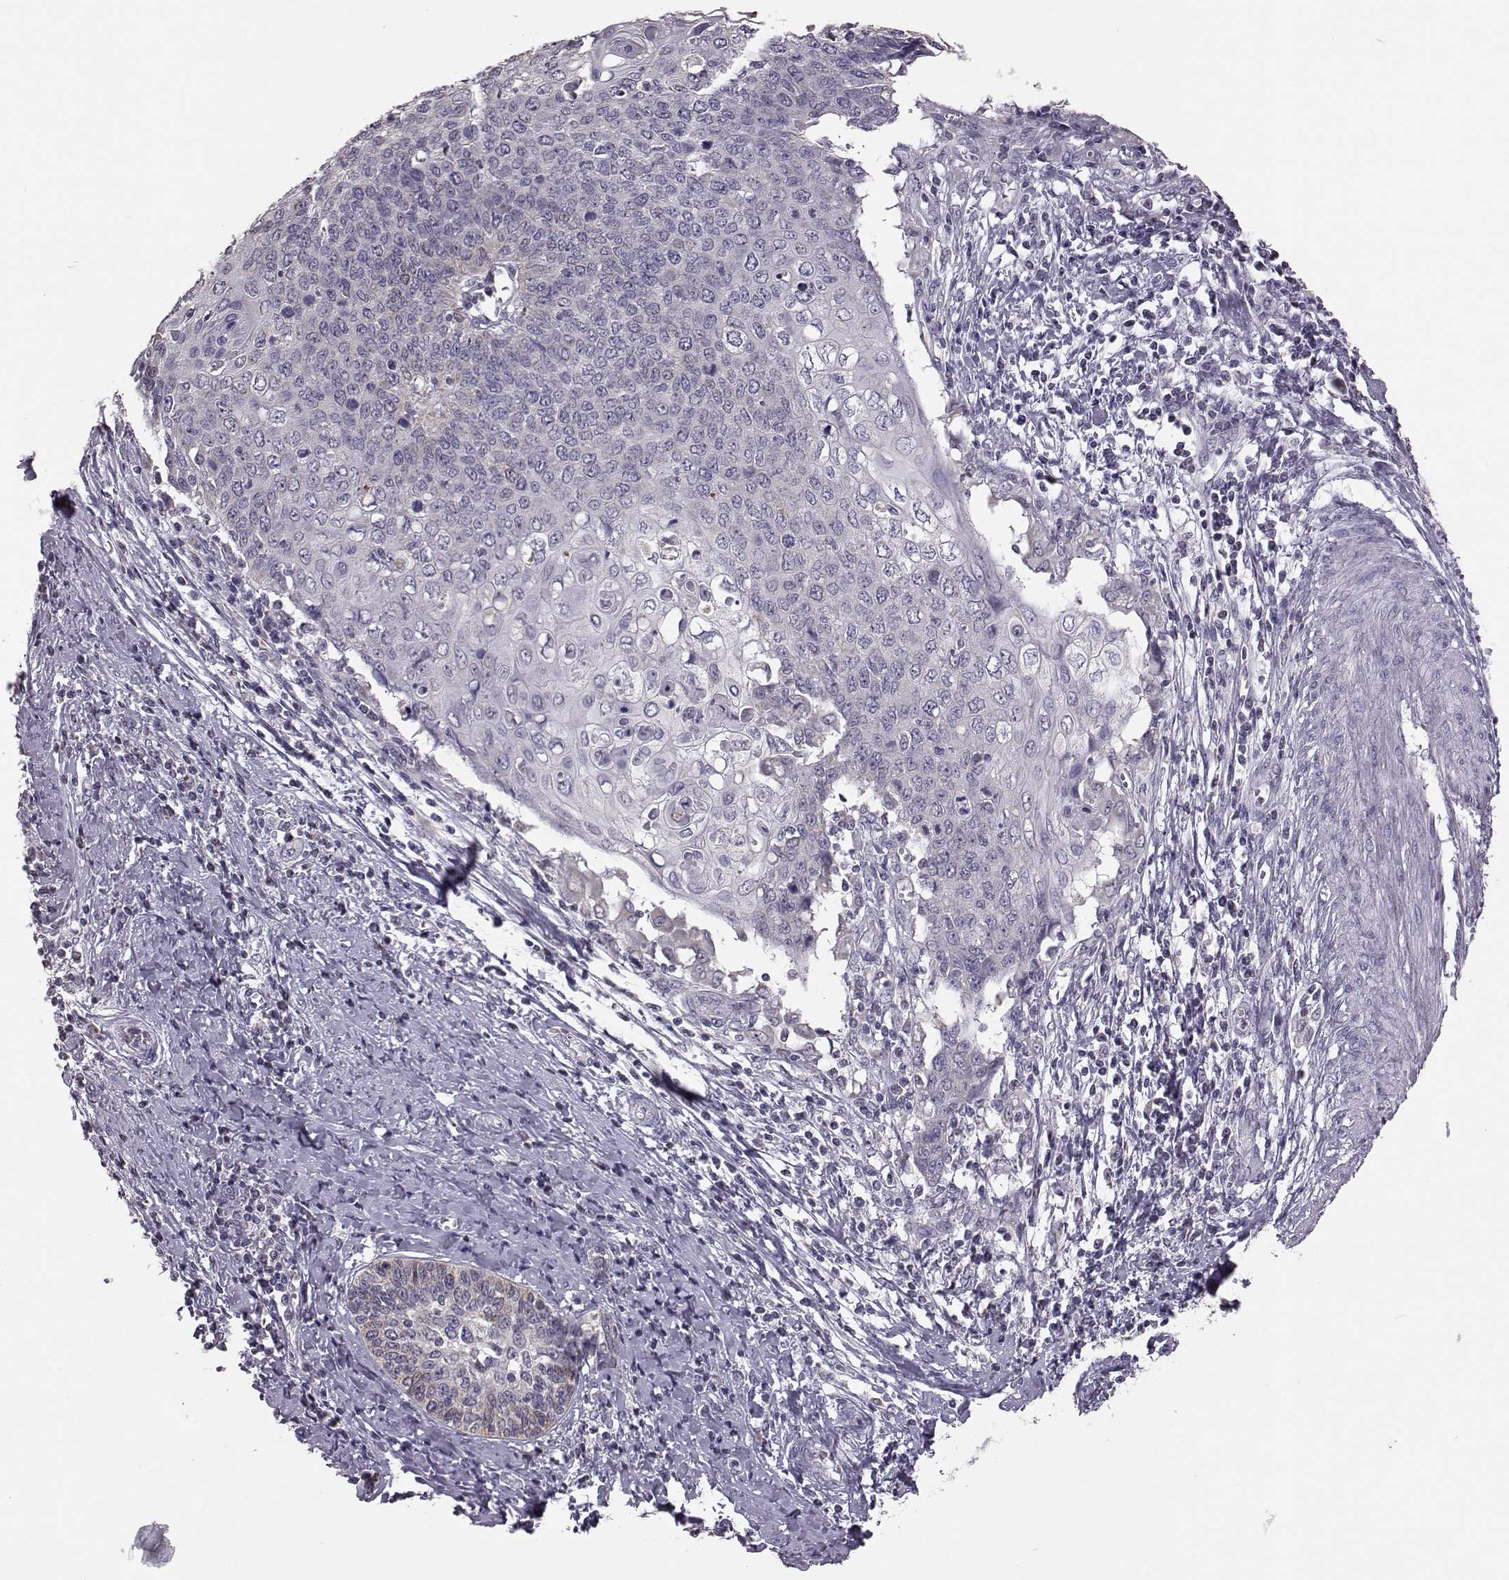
{"staining": {"intensity": "weak", "quantity": "<25%", "location": "cytoplasmic/membranous,nuclear"}, "tissue": "cervical cancer", "cell_type": "Tumor cells", "image_type": "cancer", "snomed": [{"axis": "morphology", "description": "Squamous cell carcinoma, NOS"}, {"axis": "topography", "description": "Cervix"}], "caption": "Human cervical squamous cell carcinoma stained for a protein using IHC exhibits no expression in tumor cells.", "gene": "ALDH3A1", "patient": {"sex": "female", "age": 39}}